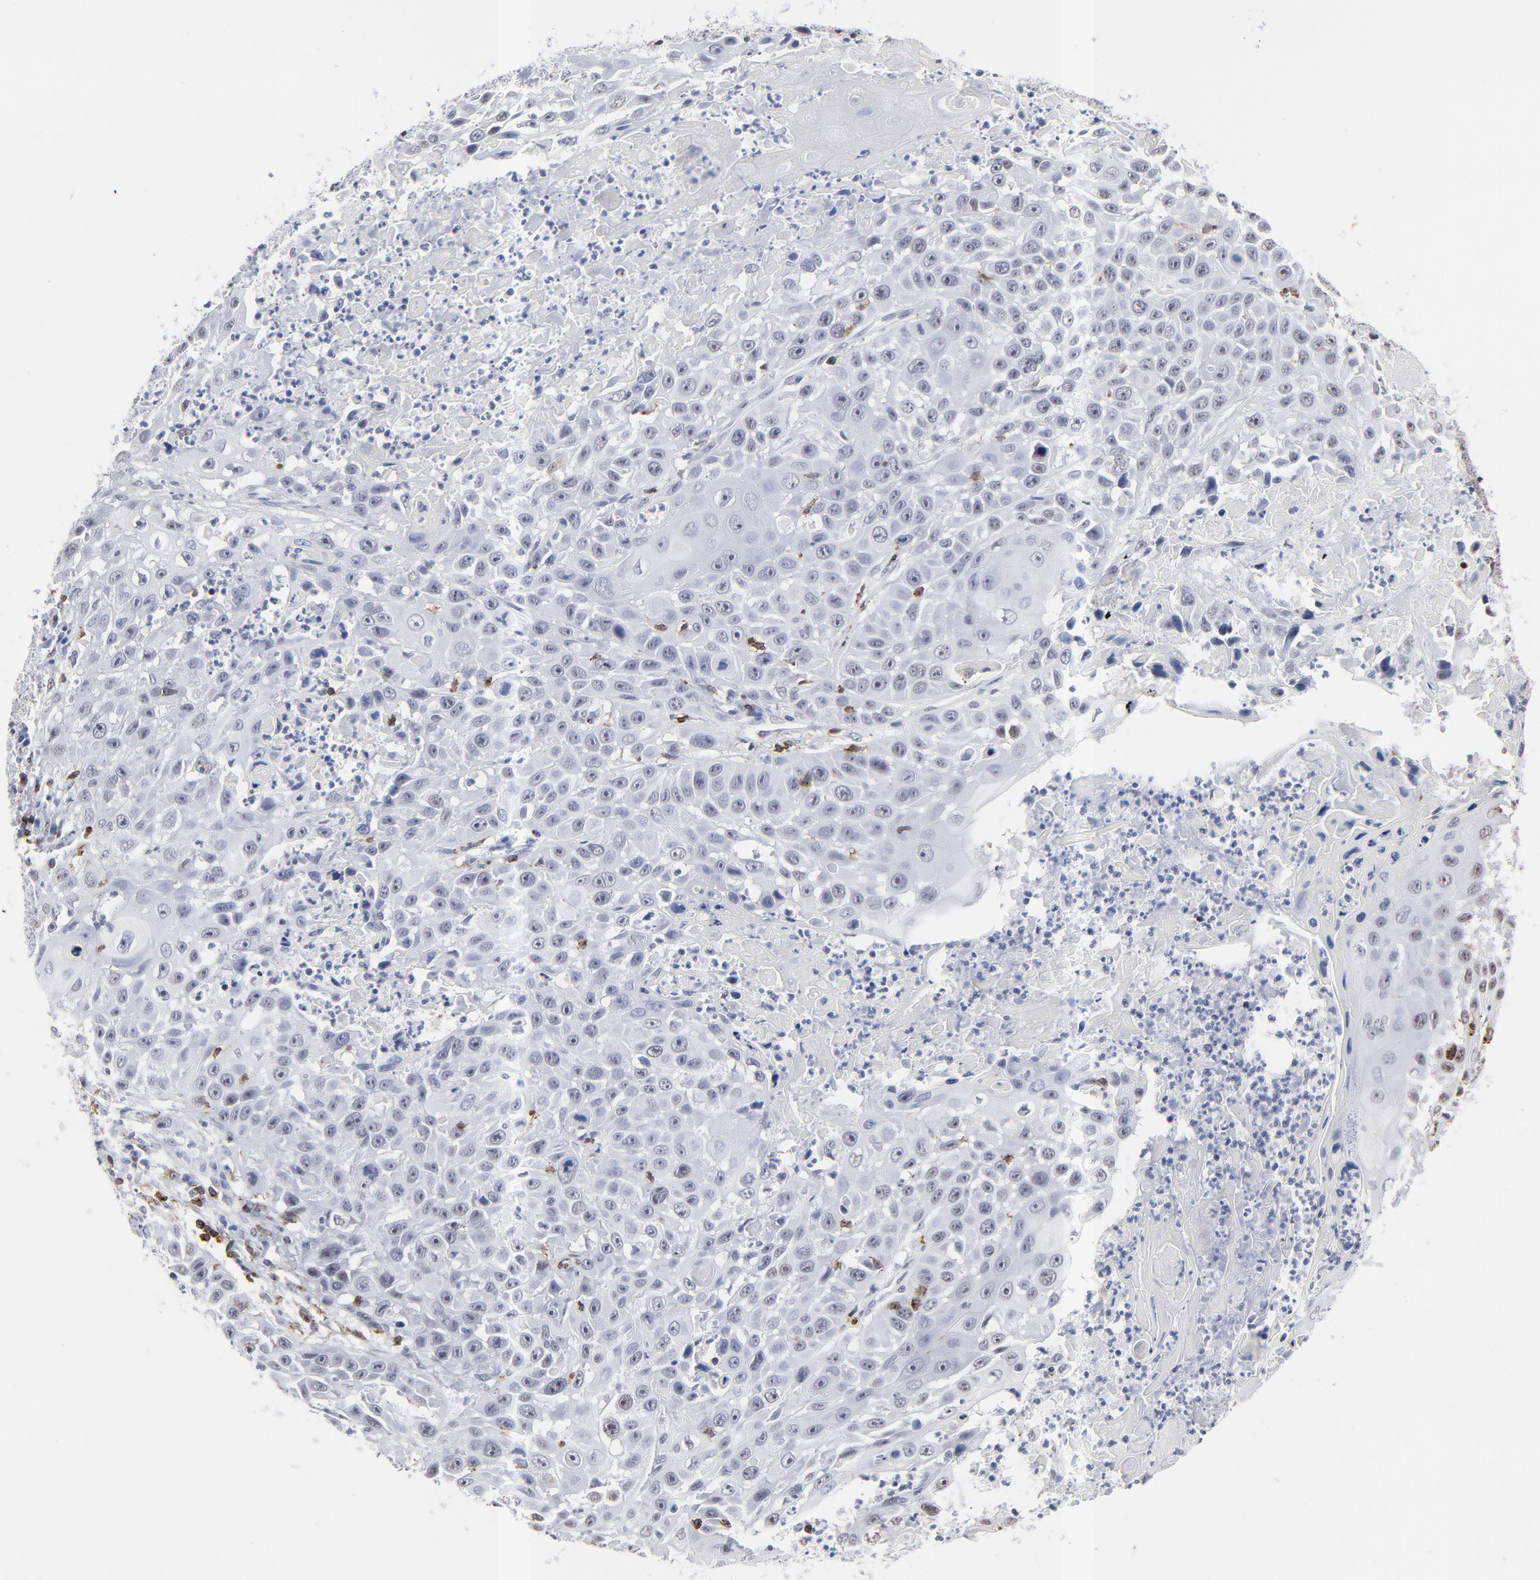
{"staining": {"intensity": "negative", "quantity": "none", "location": "none"}, "tissue": "cervical cancer", "cell_type": "Tumor cells", "image_type": "cancer", "snomed": [{"axis": "morphology", "description": "Squamous cell carcinoma, NOS"}, {"axis": "topography", "description": "Cervix"}], "caption": "High magnification brightfield microscopy of cervical cancer stained with DAB (3,3'-diaminobenzidine) (brown) and counterstained with hematoxylin (blue): tumor cells show no significant staining.", "gene": "CD2", "patient": {"sex": "female", "age": 39}}